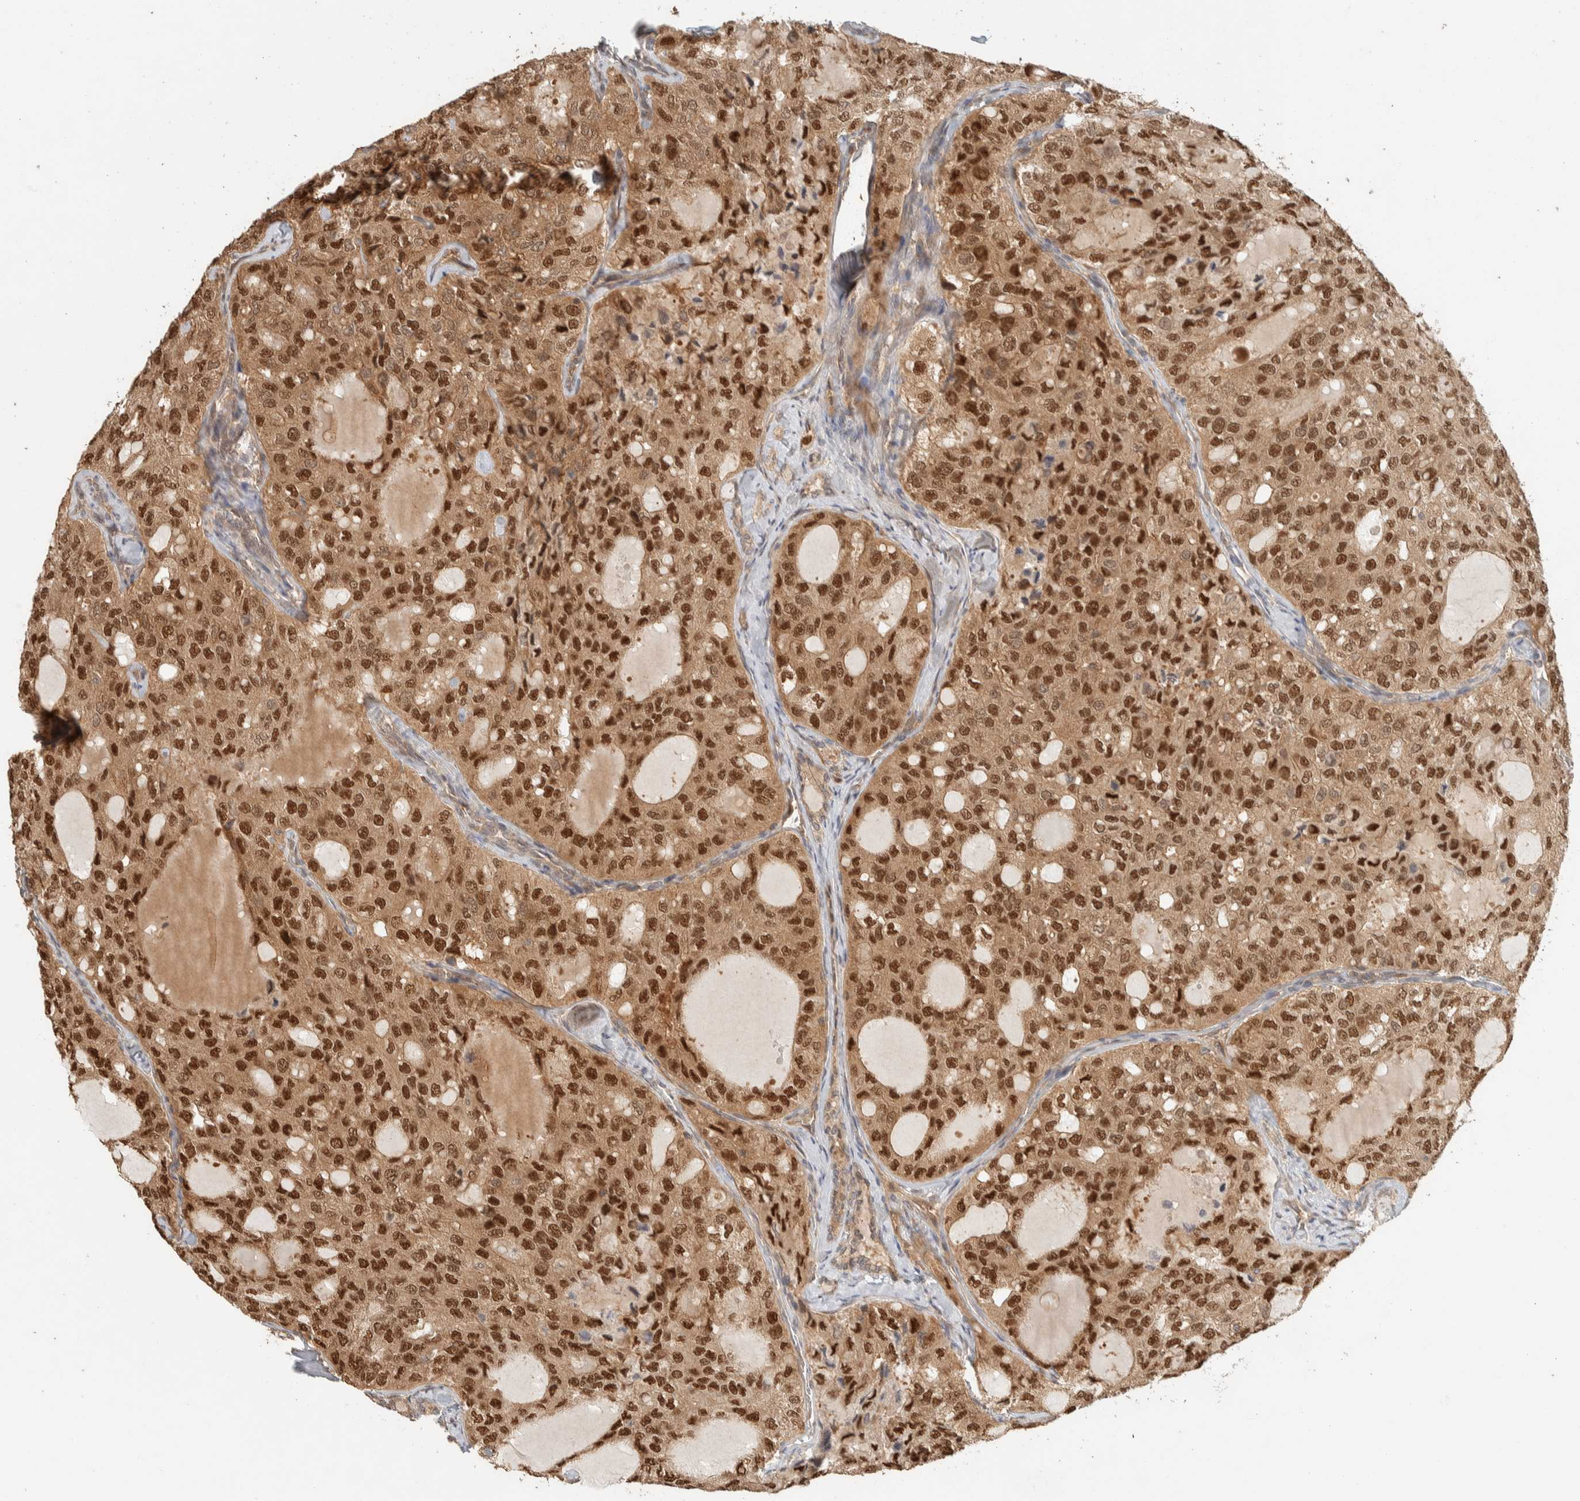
{"staining": {"intensity": "strong", "quantity": ">75%", "location": "cytoplasmic/membranous,nuclear"}, "tissue": "thyroid cancer", "cell_type": "Tumor cells", "image_type": "cancer", "snomed": [{"axis": "morphology", "description": "Follicular adenoma carcinoma, NOS"}, {"axis": "topography", "description": "Thyroid gland"}], "caption": "High-magnification brightfield microscopy of follicular adenoma carcinoma (thyroid) stained with DAB (3,3'-diaminobenzidine) (brown) and counterstained with hematoxylin (blue). tumor cells exhibit strong cytoplasmic/membranous and nuclear expression is appreciated in about>75% of cells. (brown staining indicates protein expression, while blue staining denotes nuclei).", "gene": "ADSS2", "patient": {"sex": "male", "age": 75}}